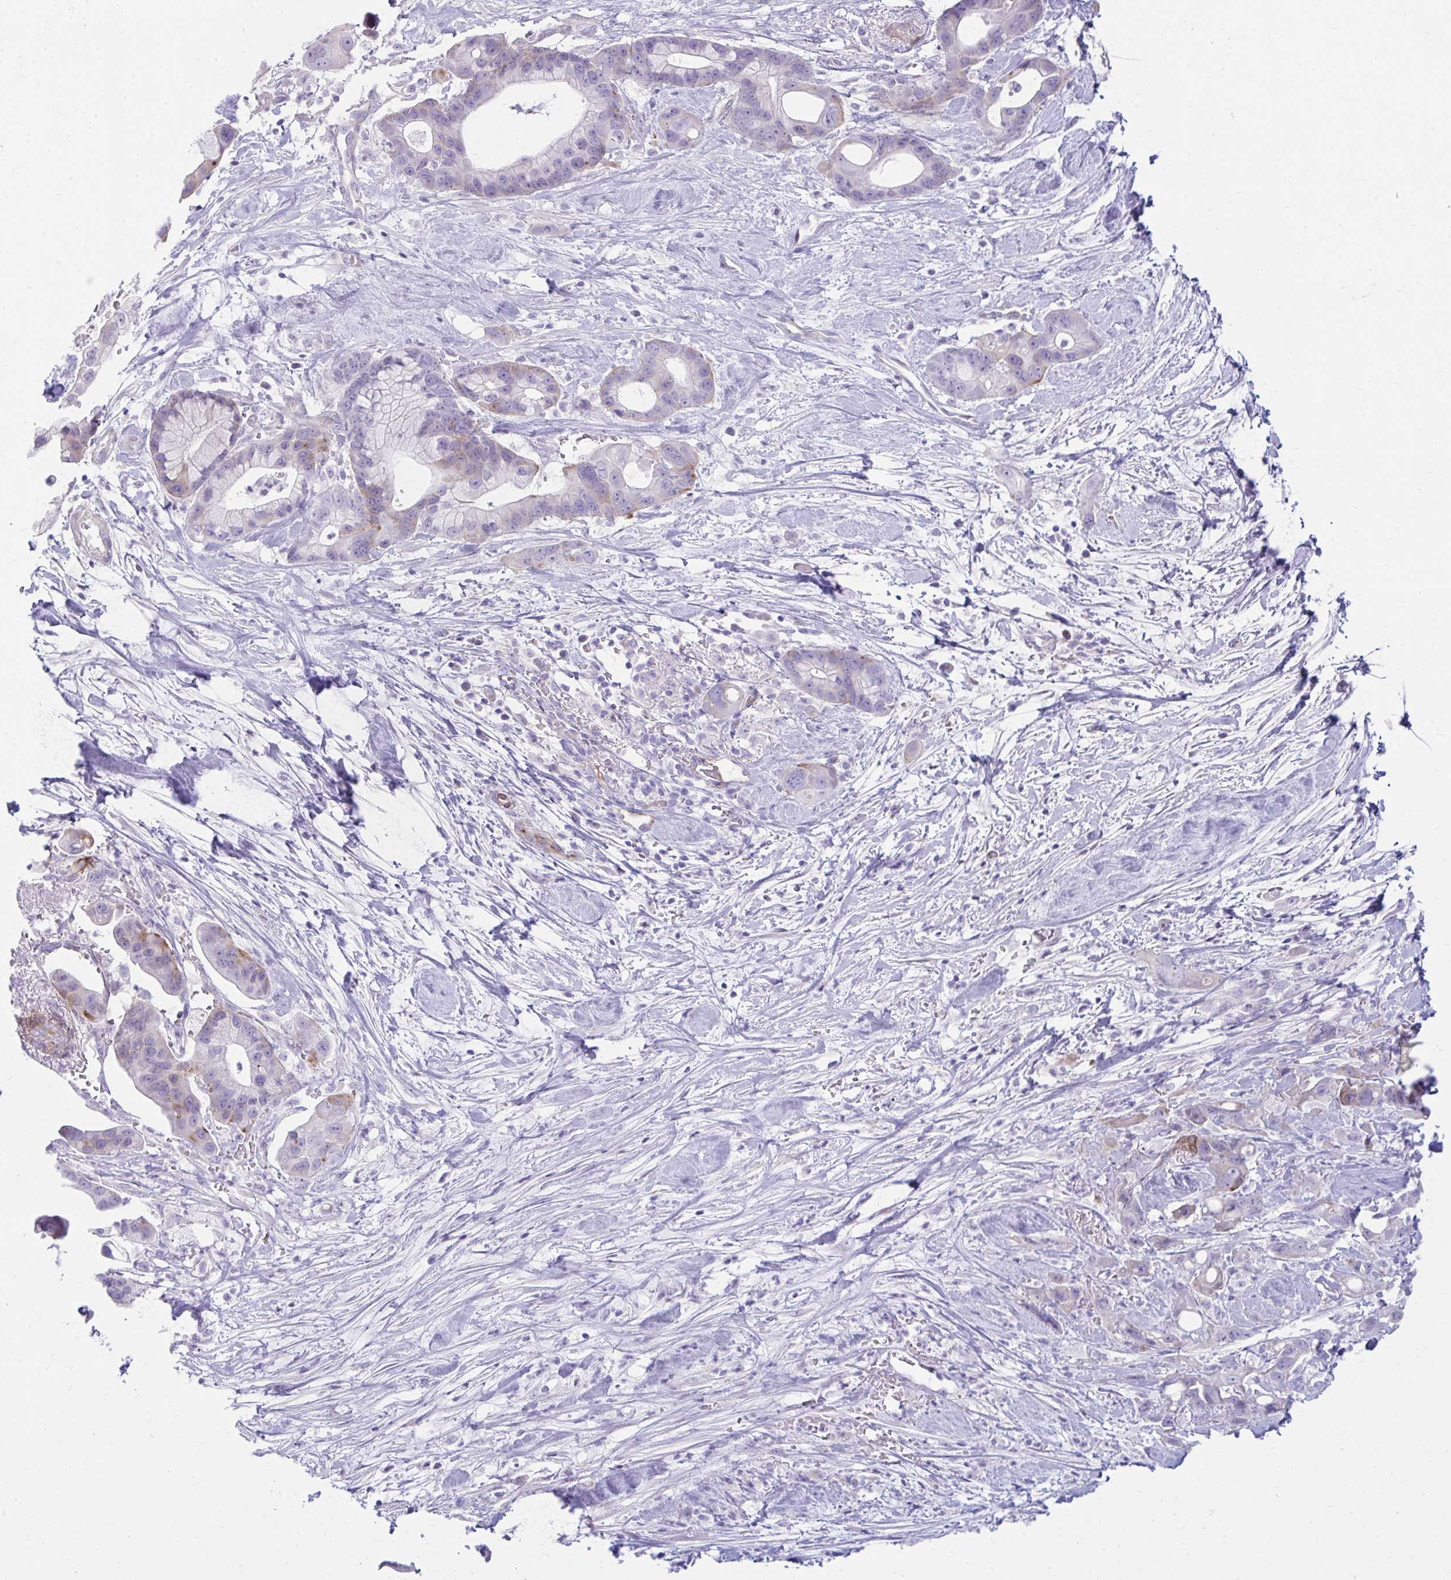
{"staining": {"intensity": "weak", "quantity": "<25%", "location": "cytoplasmic/membranous"}, "tissue": "pancreatic cancer", "cell_type": "Tumor cells", "image_type": "cancer", "snomed": [{"axis": "morphology", "description": "Adenocarcinoma, NOS"}, {"axis": "topography", "description": "Pancreas"}], "caption": "Immunohistochemistry (IHC) image of pancreatic adenocarcinoma stained for a protein (brown), which displays no staining in tumor cells.", "gene": "UBL3", "patient": {"sex": "male", "age": 68}}